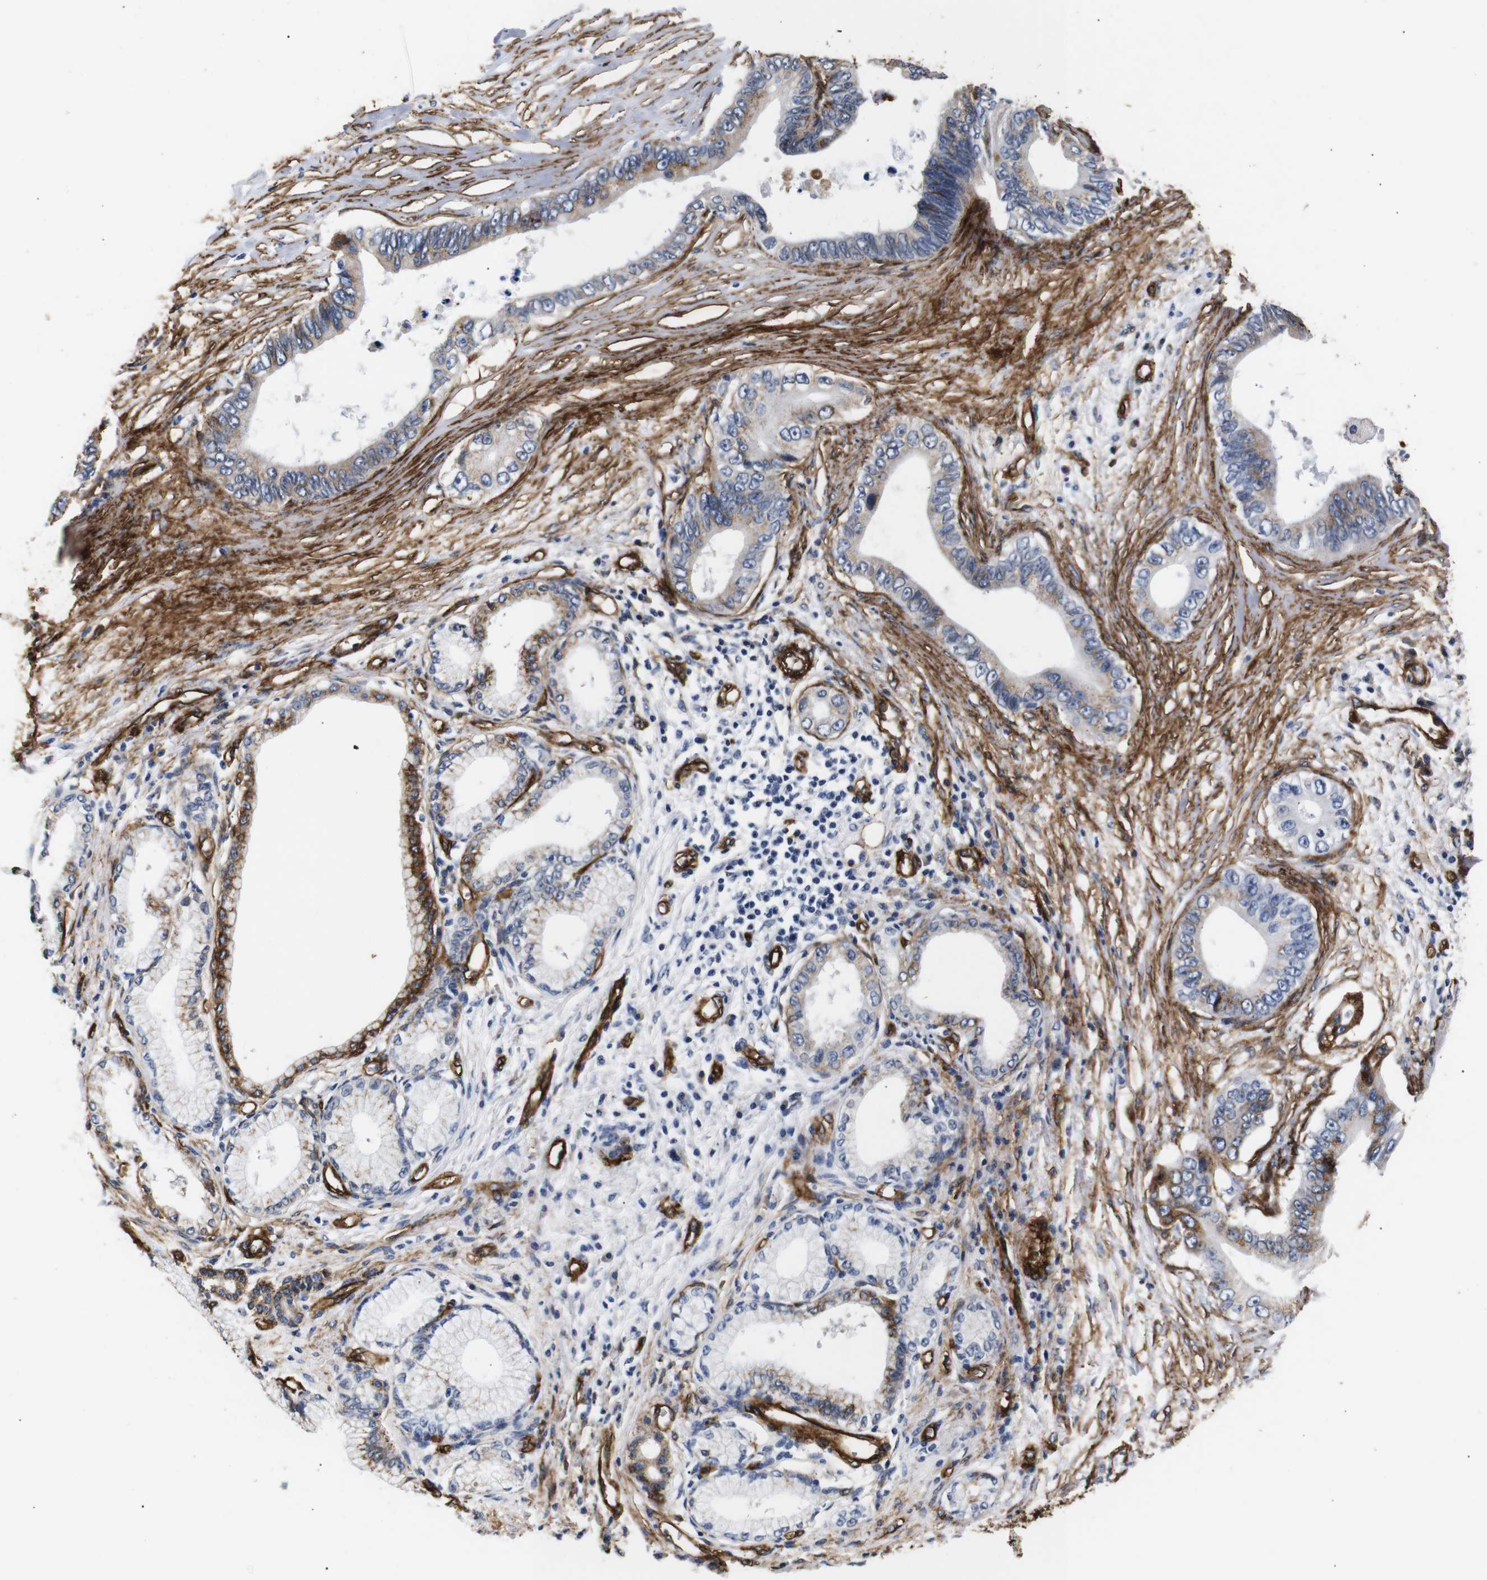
{"staining": {"intensity": "moderate", "quantity": "<25%", "location": "cytoplasmic/membranous"}, "tissue": "pancreatic cancer", "cell_type": "Tumor cells", "image_type": "cancer", "snomed": [{"axis": "morphology", "description": "Adenocarcinoma, NOS"}, {"axis": "topography", "description": "Pancreas"}], "caption": "Protein analysis of pancreatic cancer tissue displays moderate cytoplasmic/membranous staining in approximately <25% of tumor cells. (IHC, brightfield microscopy, high magnification).", "gene": "CAV2", "patient": {"sex": "male", "age": 77}}